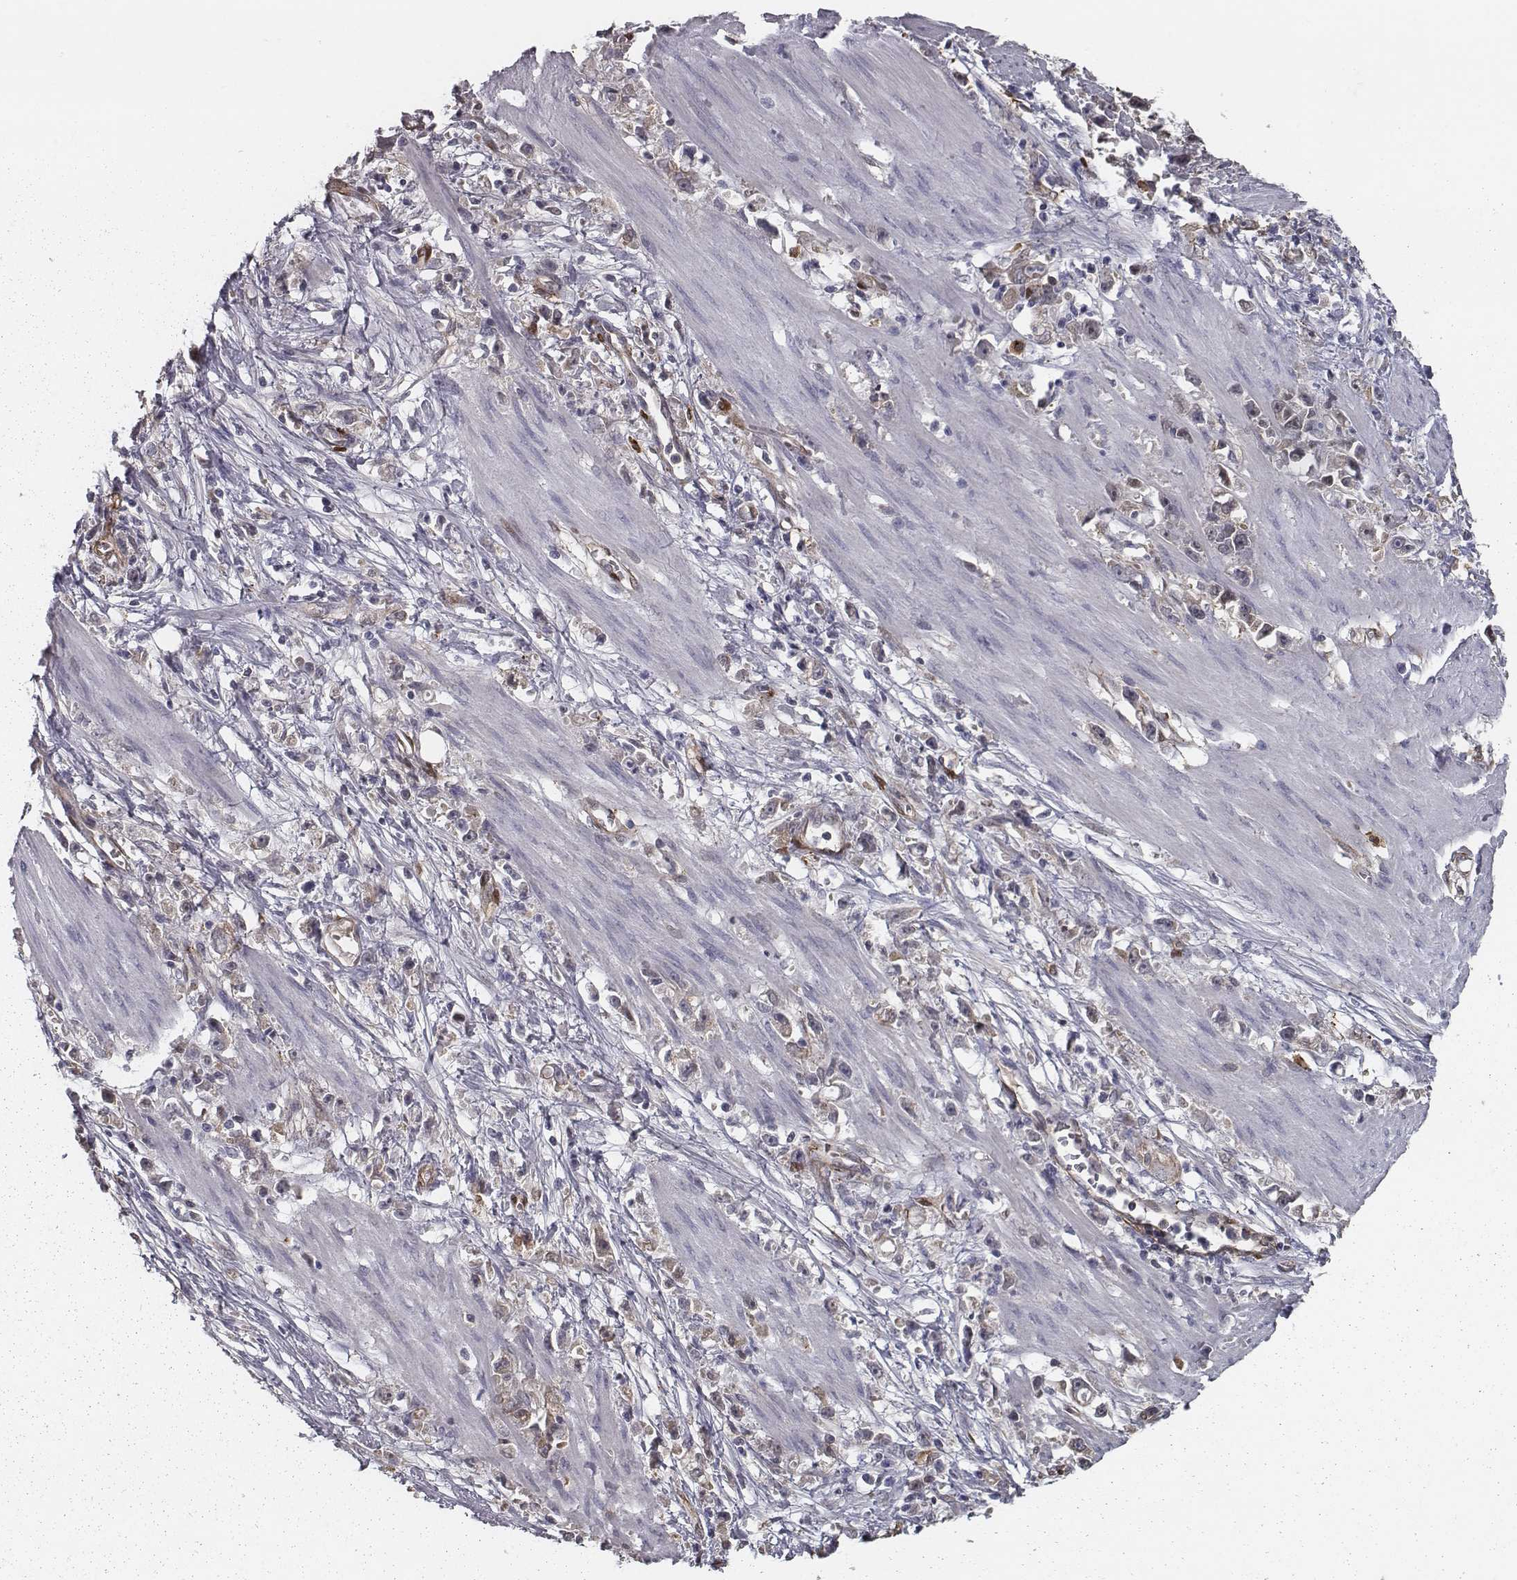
{"staining": {"intensity": "weak", "quantity": ">75%", "location": "cytoplasmic/membranous"}, "tissue": "stomach cancer", "cell_type": "Tumor cells", "image_type": "cancer", "snomed": [{"axis": "morphology", "description": "Adenocarcinoma, NOS"}, {"axis": "topography", "description": "Stomach"}], "caption": "The immunohistochemical stain shows weak cytoplasmic/membranous positivity in tumor cells of stomach adenocarcinoma tissue. (DAB = brown stain, brightfield microscopy at high magnification).", "gene": "ISYNA1", "patient": {"sex": "female", "age": 59}}